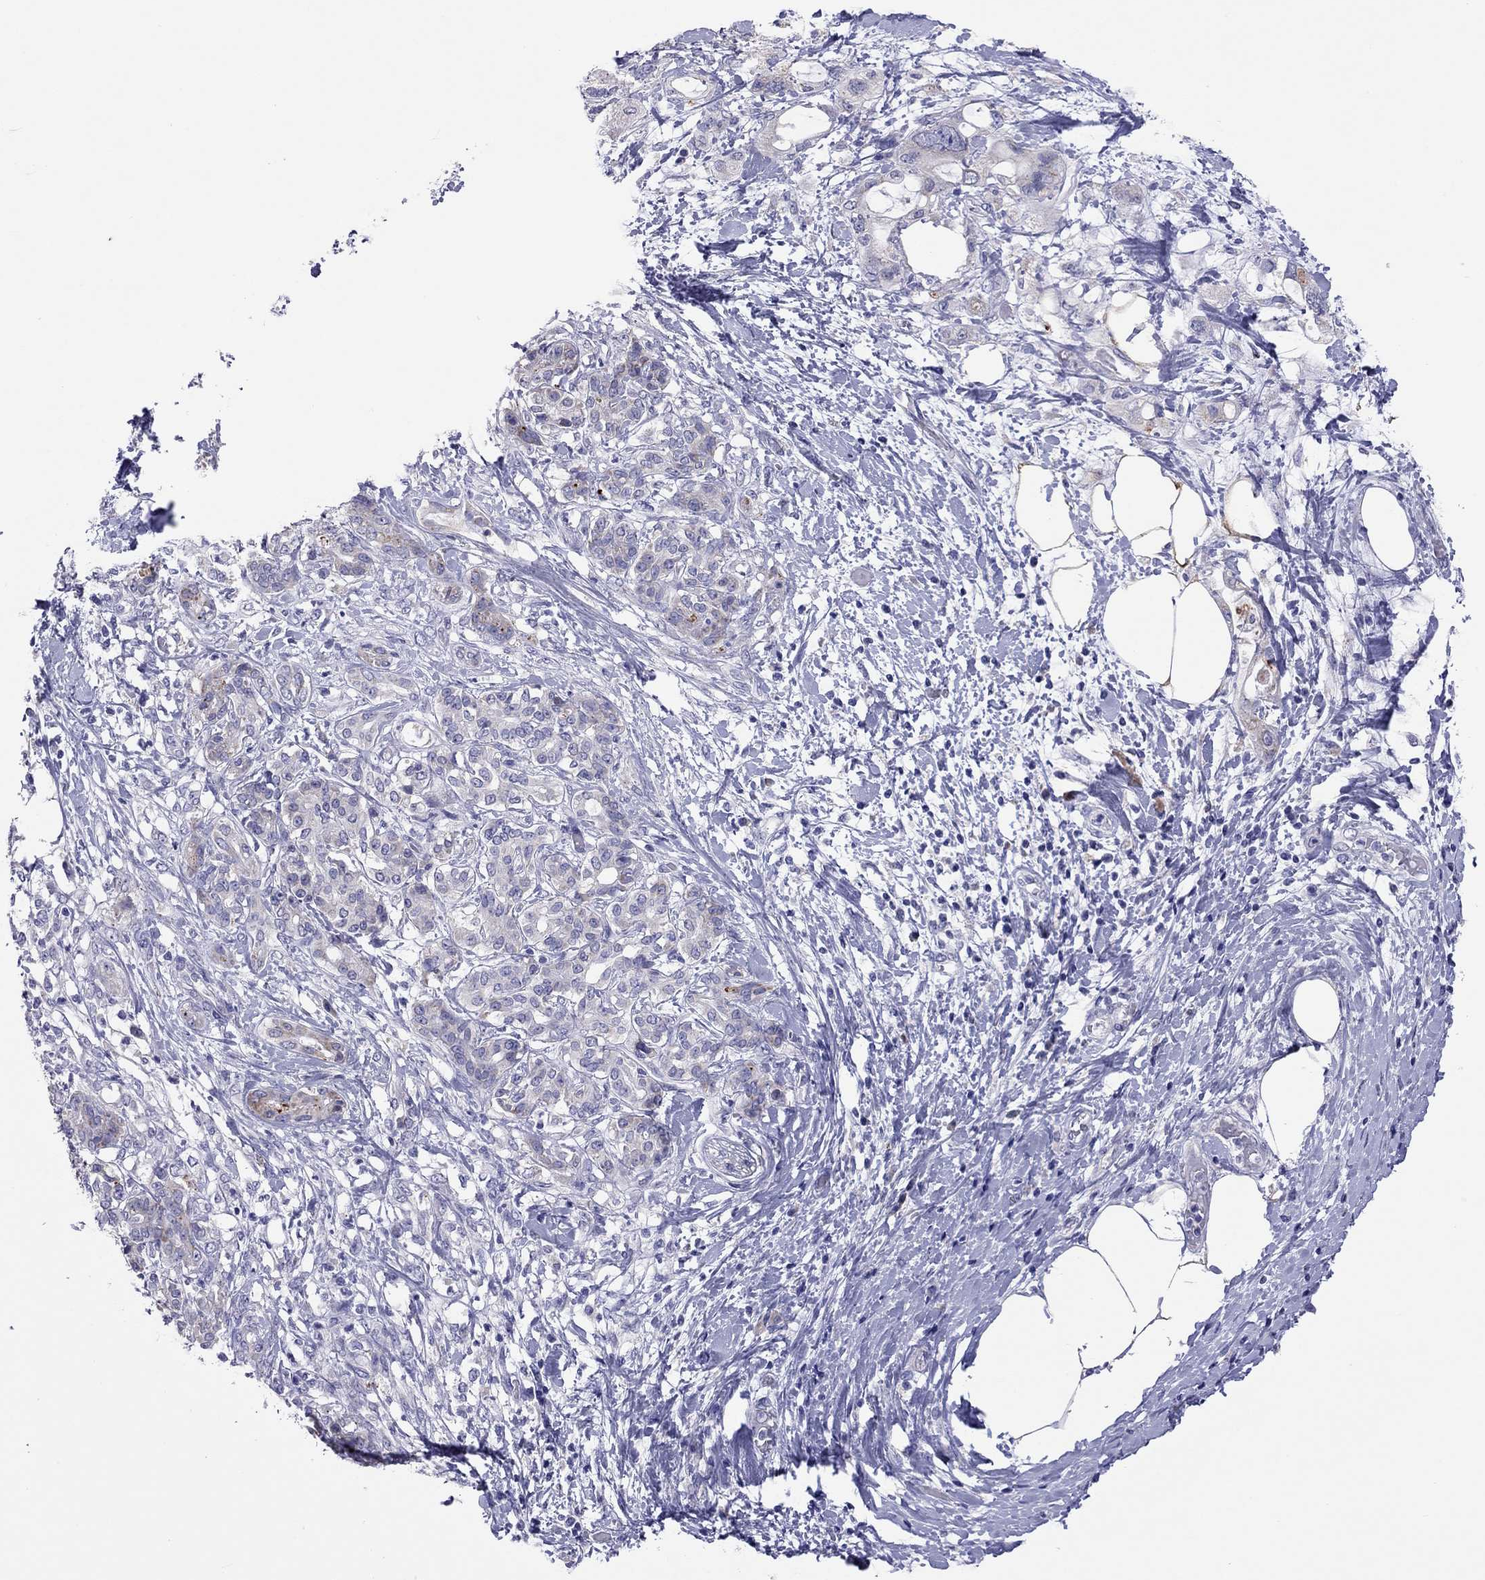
{"staining": {"intensity": "negative", "quantity": "none", "location": "none"}, "tissue": "pancreatic cancer", "cell_type": "Tumor cells", "image_type": "cancer", "snomed": [{"axis": "morphology", "description": "Adenocarcinoma, NOS"}, {"axis": "topography", "description": "Pancreas"}], "caption": "Immunohistochemical staining of pancreatic cancer (adenocarcinoma) exhibits no significant staining in tumor cells. Brightfield microscopy of IHC stained with DAB (3,3'-diaminobenzidine) (brown) and hematoxylin (blue), captured at high magnification.", "gene": "COL9A1", "patient": {"sex": "female", "age": 56}}